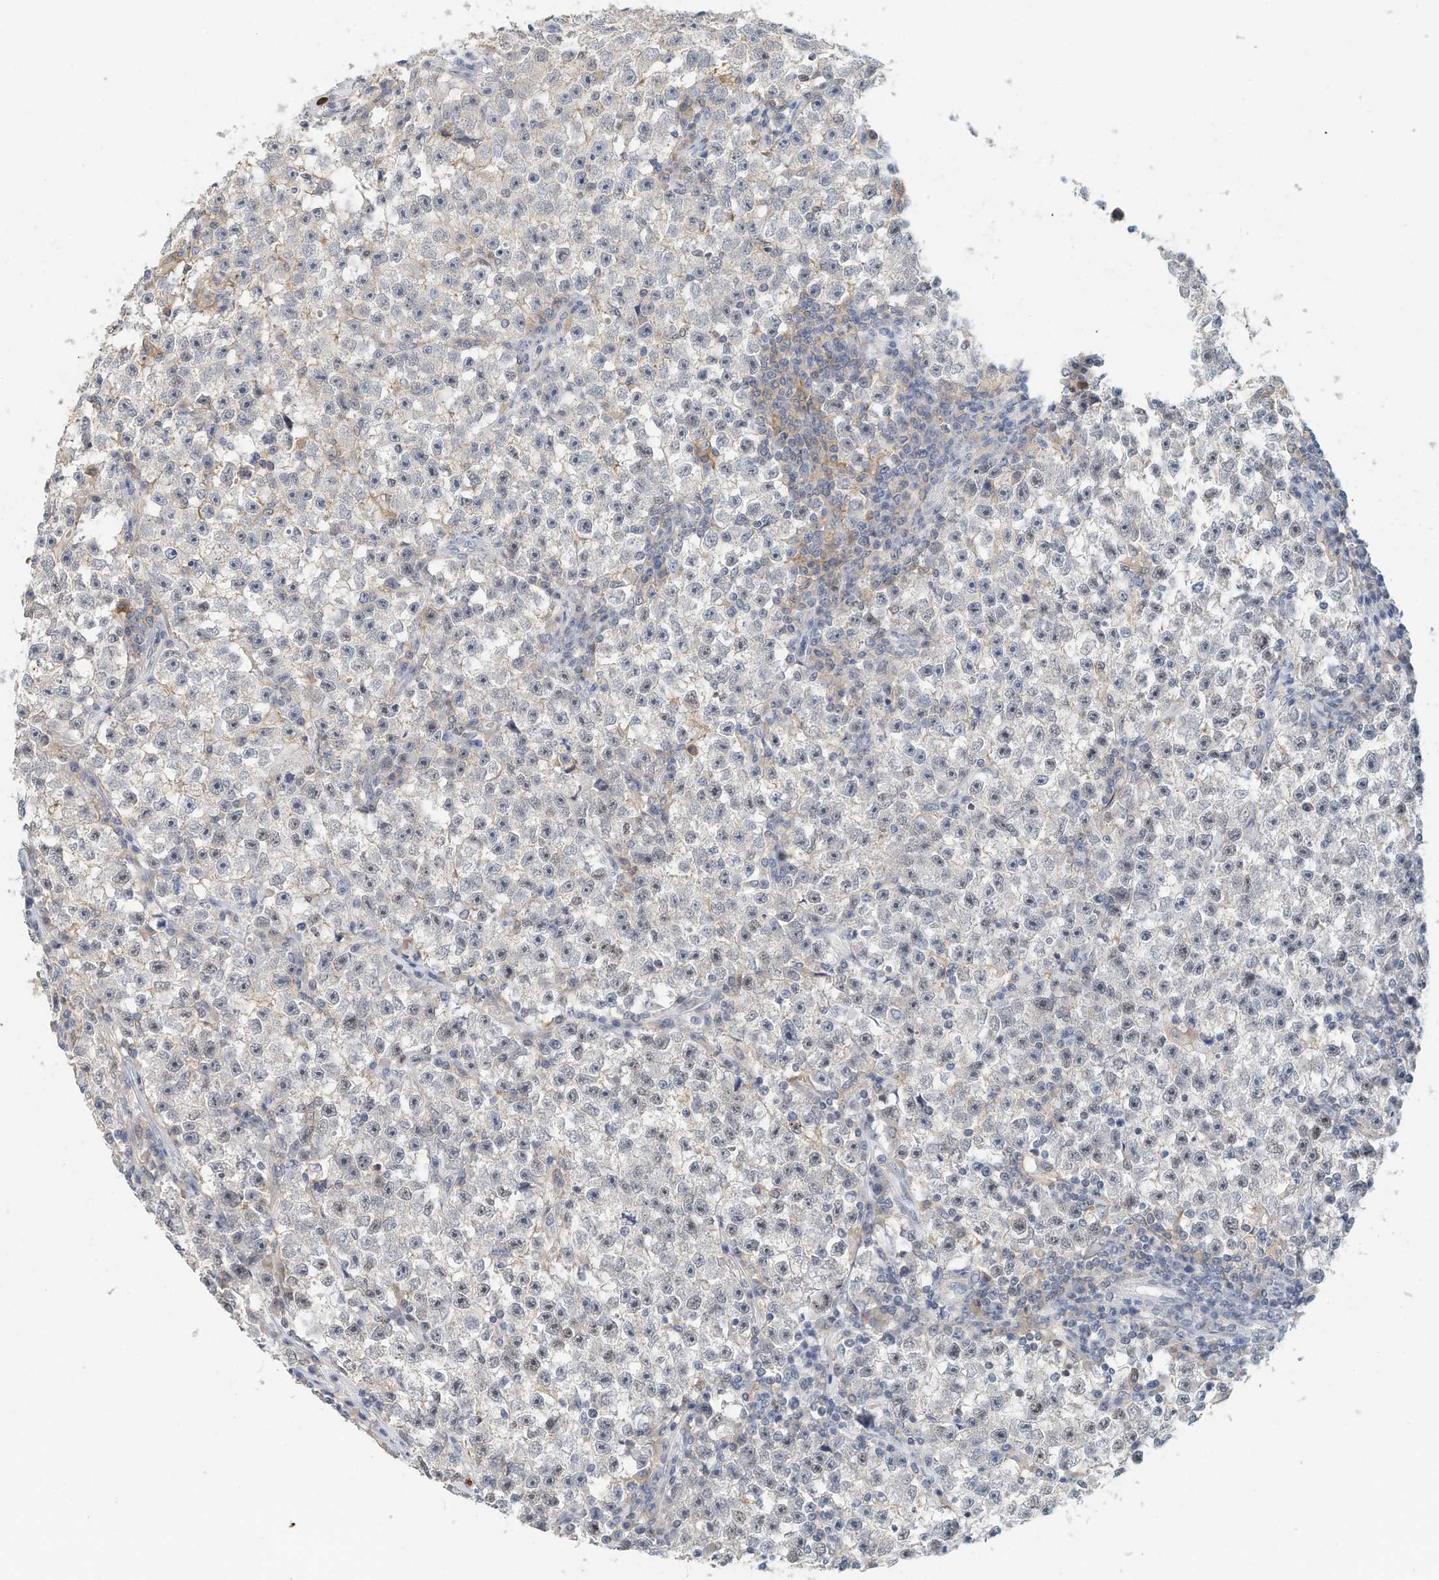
{"staining": {"intensity": "negative", "quantity": "none", "location": "none"}, "tissue": "testis cancer", "cell_type": "Tumor cells", "image_type": "cancer", "snomed": [{"axis": "morphology", "description": "Seminoma, NOS"}, {"axis": "topography", "description": "Testis"}], "caption": "High magnification brightfield microscopy of testis cancer (seminoma) stained with DAB (3,3'-diaminobenzidine) (brown) and counterstained with hematoxylin (blue): tumor cells show no significant staining.", "gene": "MICAL1", "patient": {"sex": "male", "age": 22}}